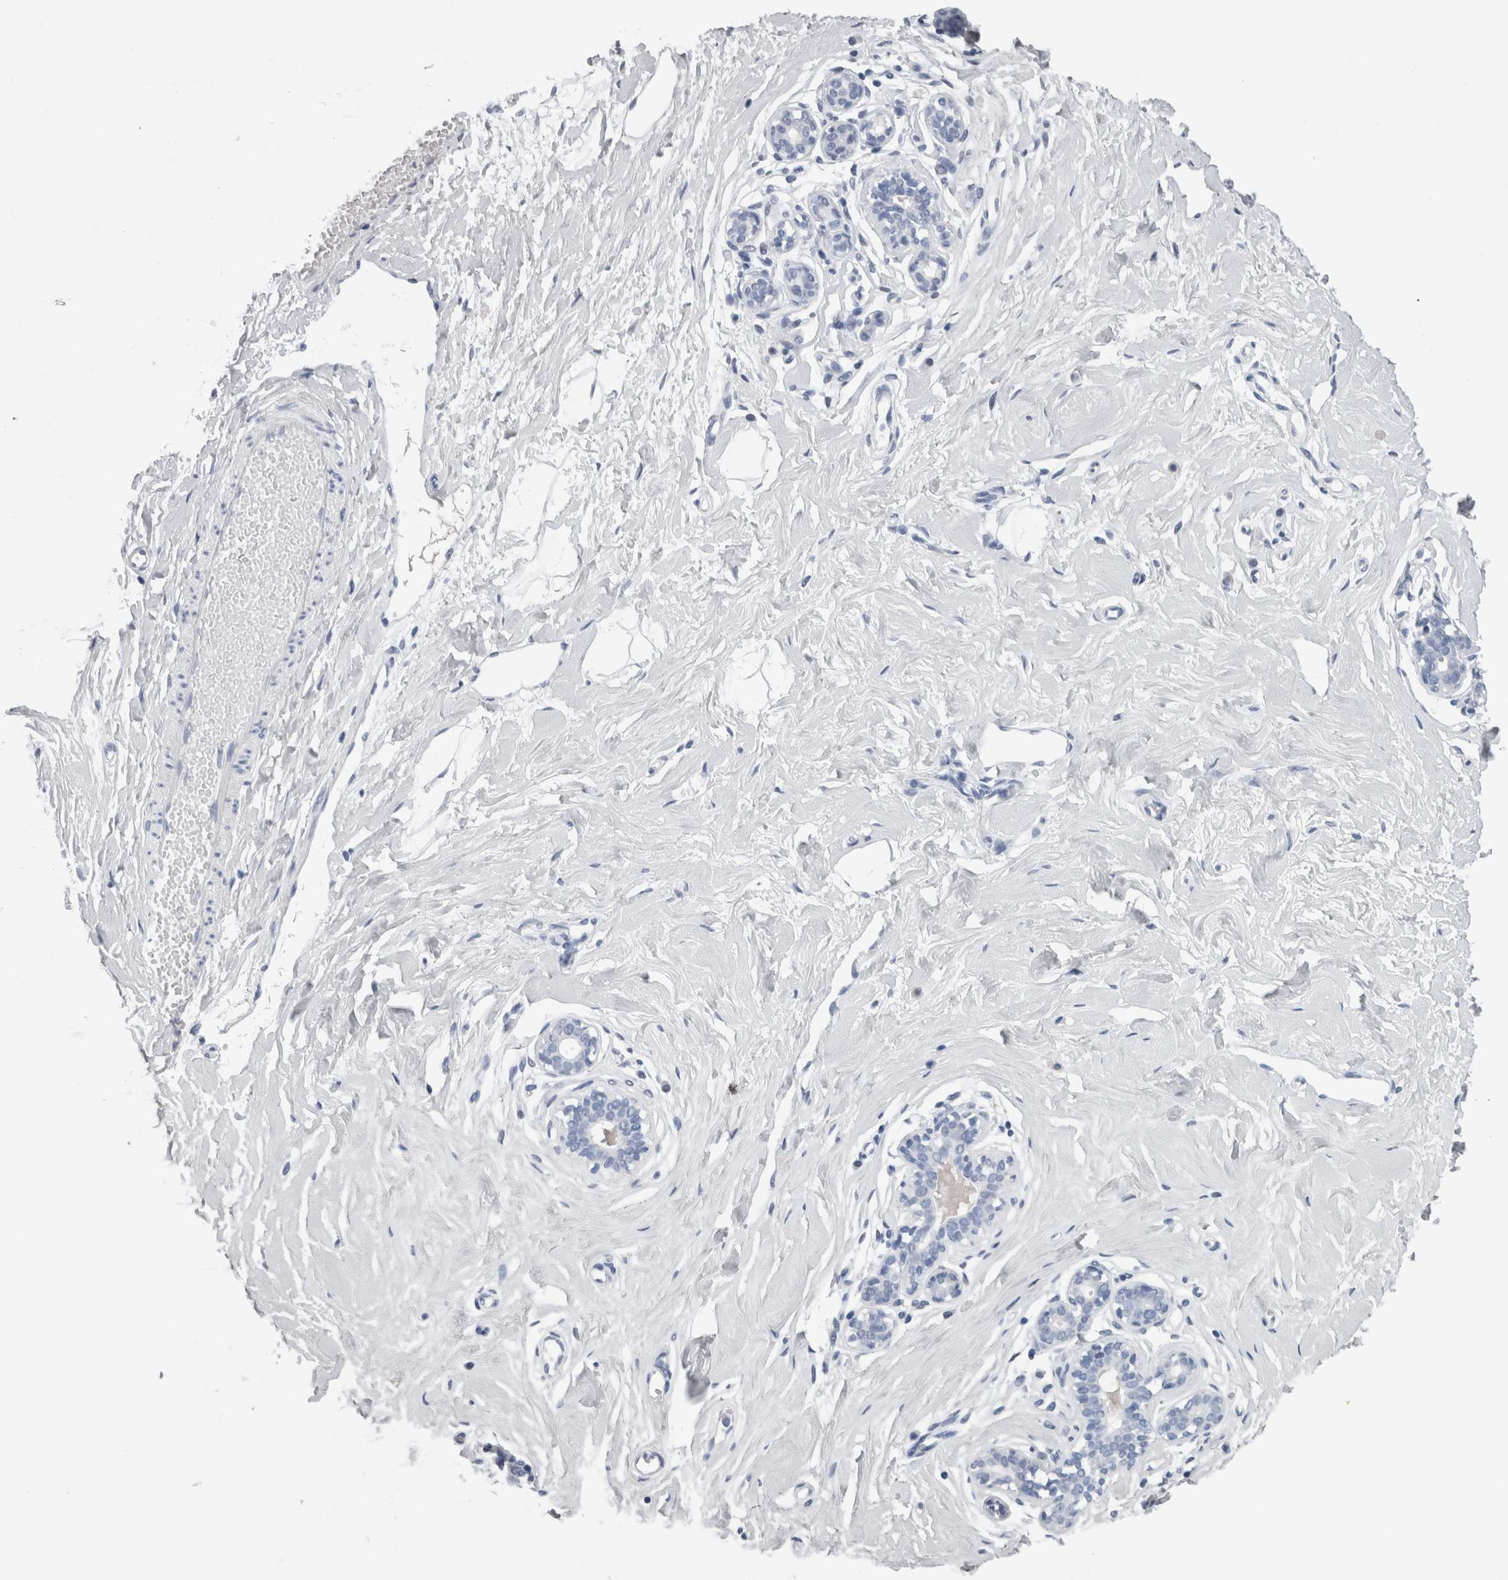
{"staining": {"intensity": "negative", "quantity": "none", "location": "none"}, "tissue": "breast", "cell_type": "Adipocytes", "image_type": "normal", "snomed": [{"axis": "morphology", "description": "Normal tissue, NOS"}, {"axis": "morphology", "description": "Adenoma, NOS"}, {"axis": "topography", "description": "Breast"}], "caption": "Immunohistochemistry (IHC) image of normal breast: human breast stained with DAB shows no significant protein staining in adipocytes. (DAB (3,3'-diaminobenzidine) IHC, high magnification).", "gene": "CA8", "patient": {"sex": "female", "age": 23}}